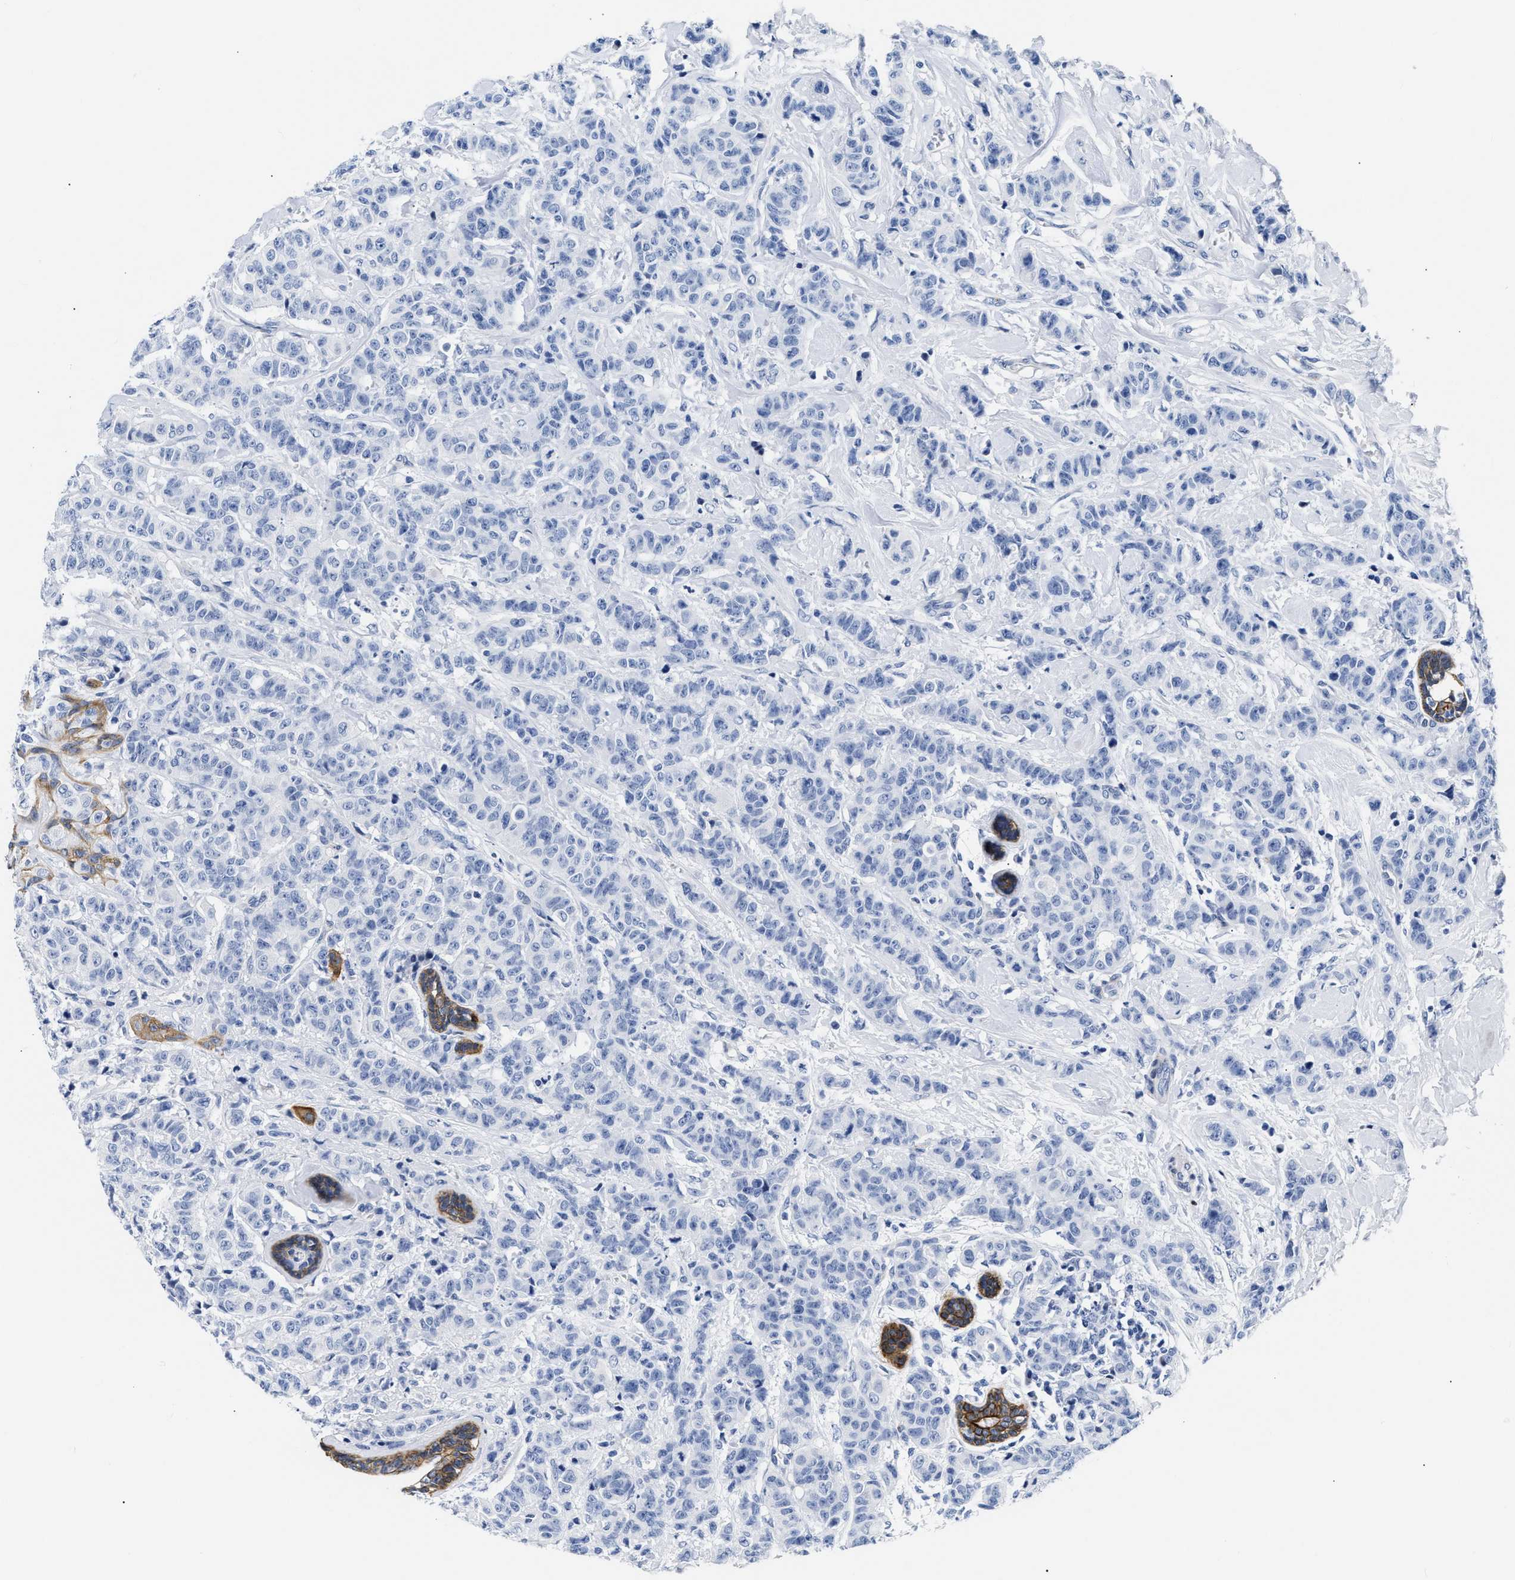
{"staining": {"intensity": "moderate", "quantity": "<25%", "location": "cytoplasmic/membranous"}, "tissue": "breast cancer", "cell_type": "Tumor cells", "image_type": "cancer", "snomed": [{"axis": "morphology", "description": "Normal tissue, NOS"}, {"axis": "morphology", "description": "Duct carcinoma"}, {"axis": "topography", "description": "Breast"}], "caption": "Immunohistochemistry (IHC) histopathology image of human breast intraductal carcinoma stained for a protein (brown), which exhibits low levels of moderate cytoplasmic/membranous staining in approximately <25% of tumor cells.", "gene": "TRIM29", "patient": {"sex": "female", "age": 40}}